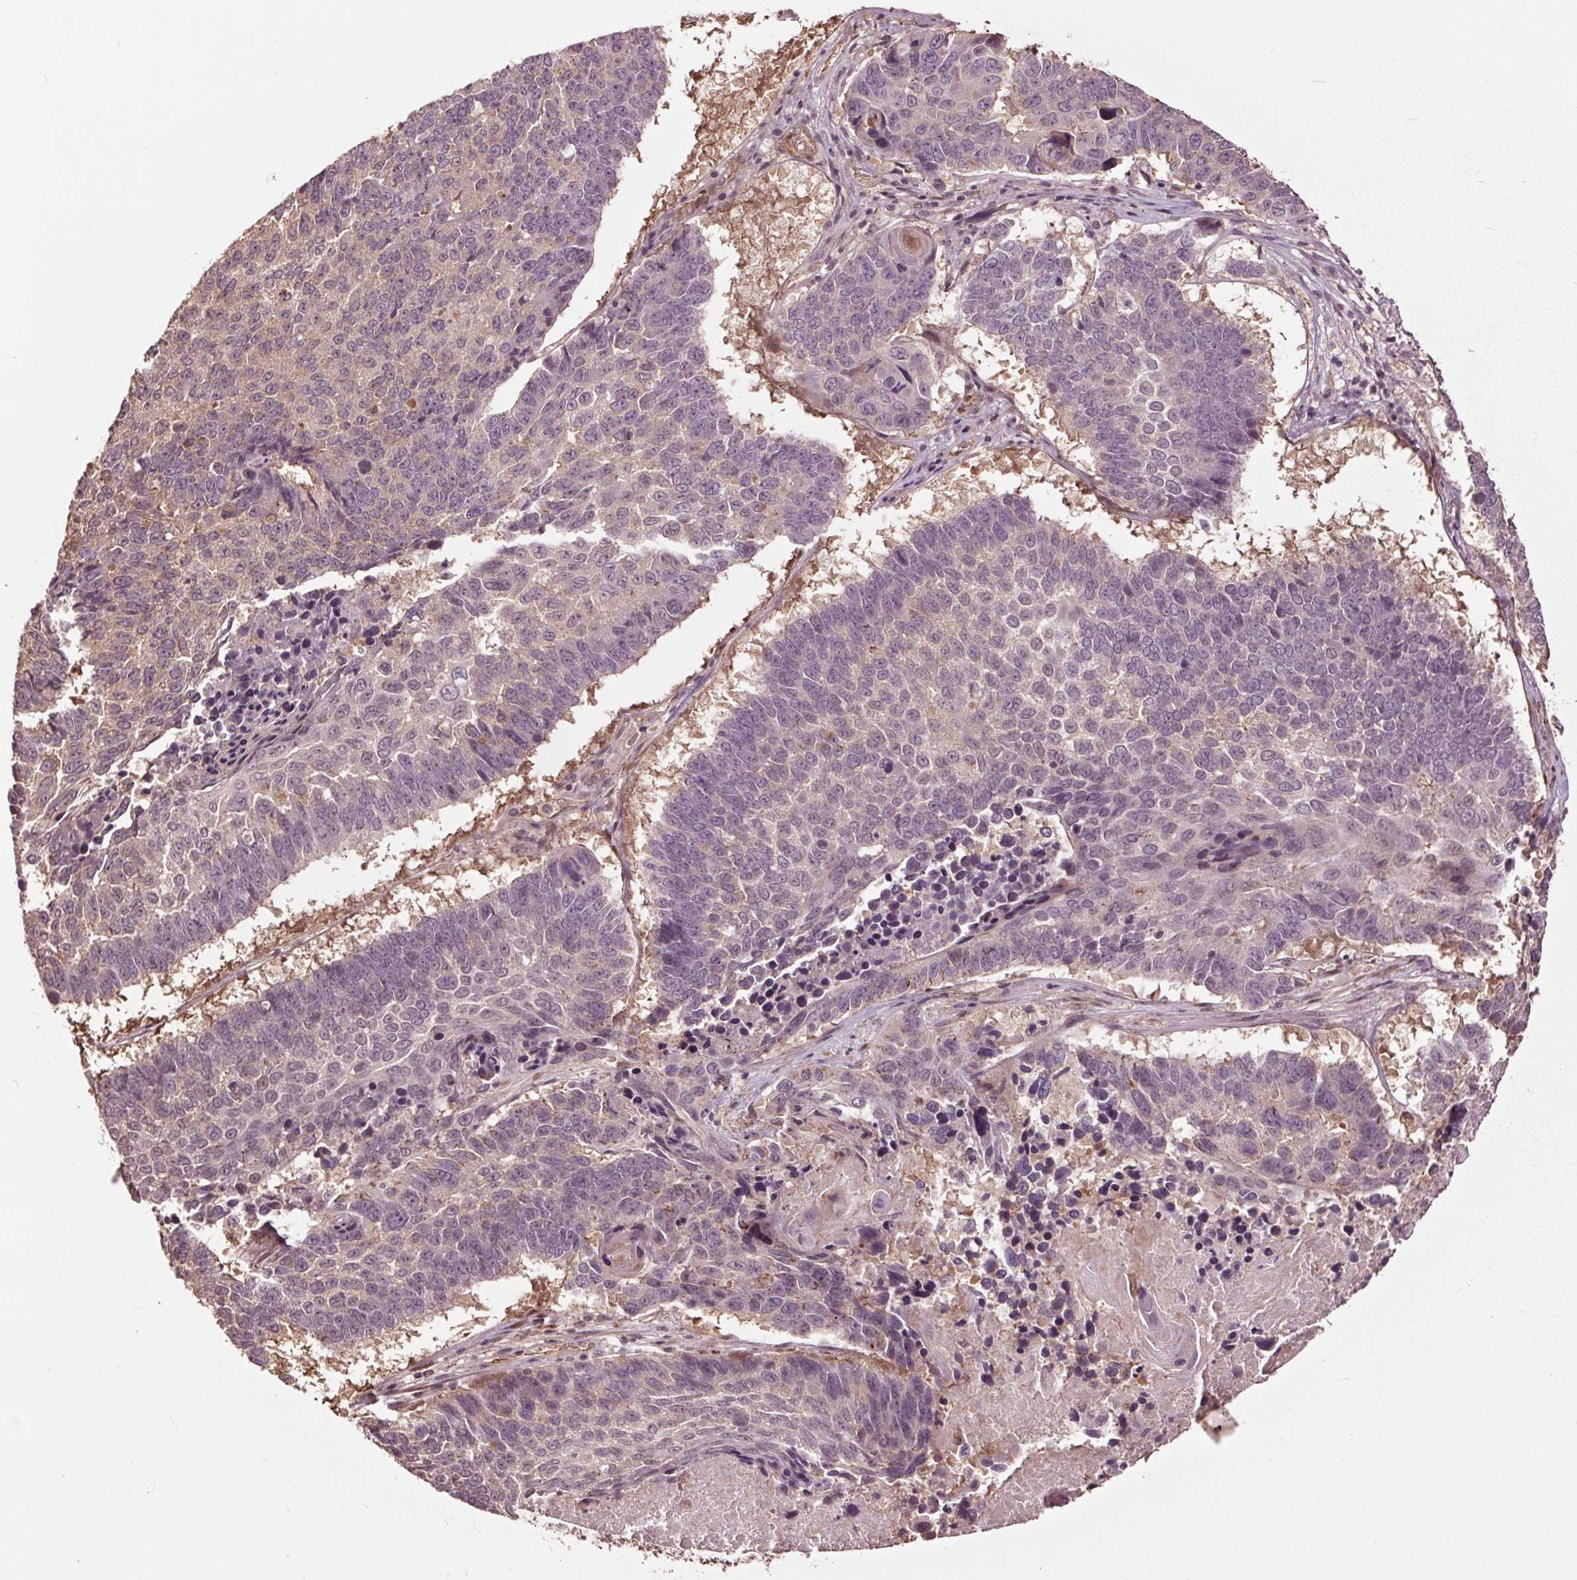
{"staining": {"intensity": "negative", "quantity": "none", "location": "none"}, "tissue": "lung cancer", "cell_type": "Tumor cells", "image_type": "cancer", "snomed": [{"axis": "morphology", "description": "Squamous cell carcinoma, NOS"}, {"axis": "topography", "description": "Lung"}], "caption": "High power microscopy image of an immunohistochemistry (IHC) image of squamous cell carcinoma (lung), revealing no significant positivity in tumor cells.", "gene": "CEP95", "patient": {"sex": "male", "age": 73}}